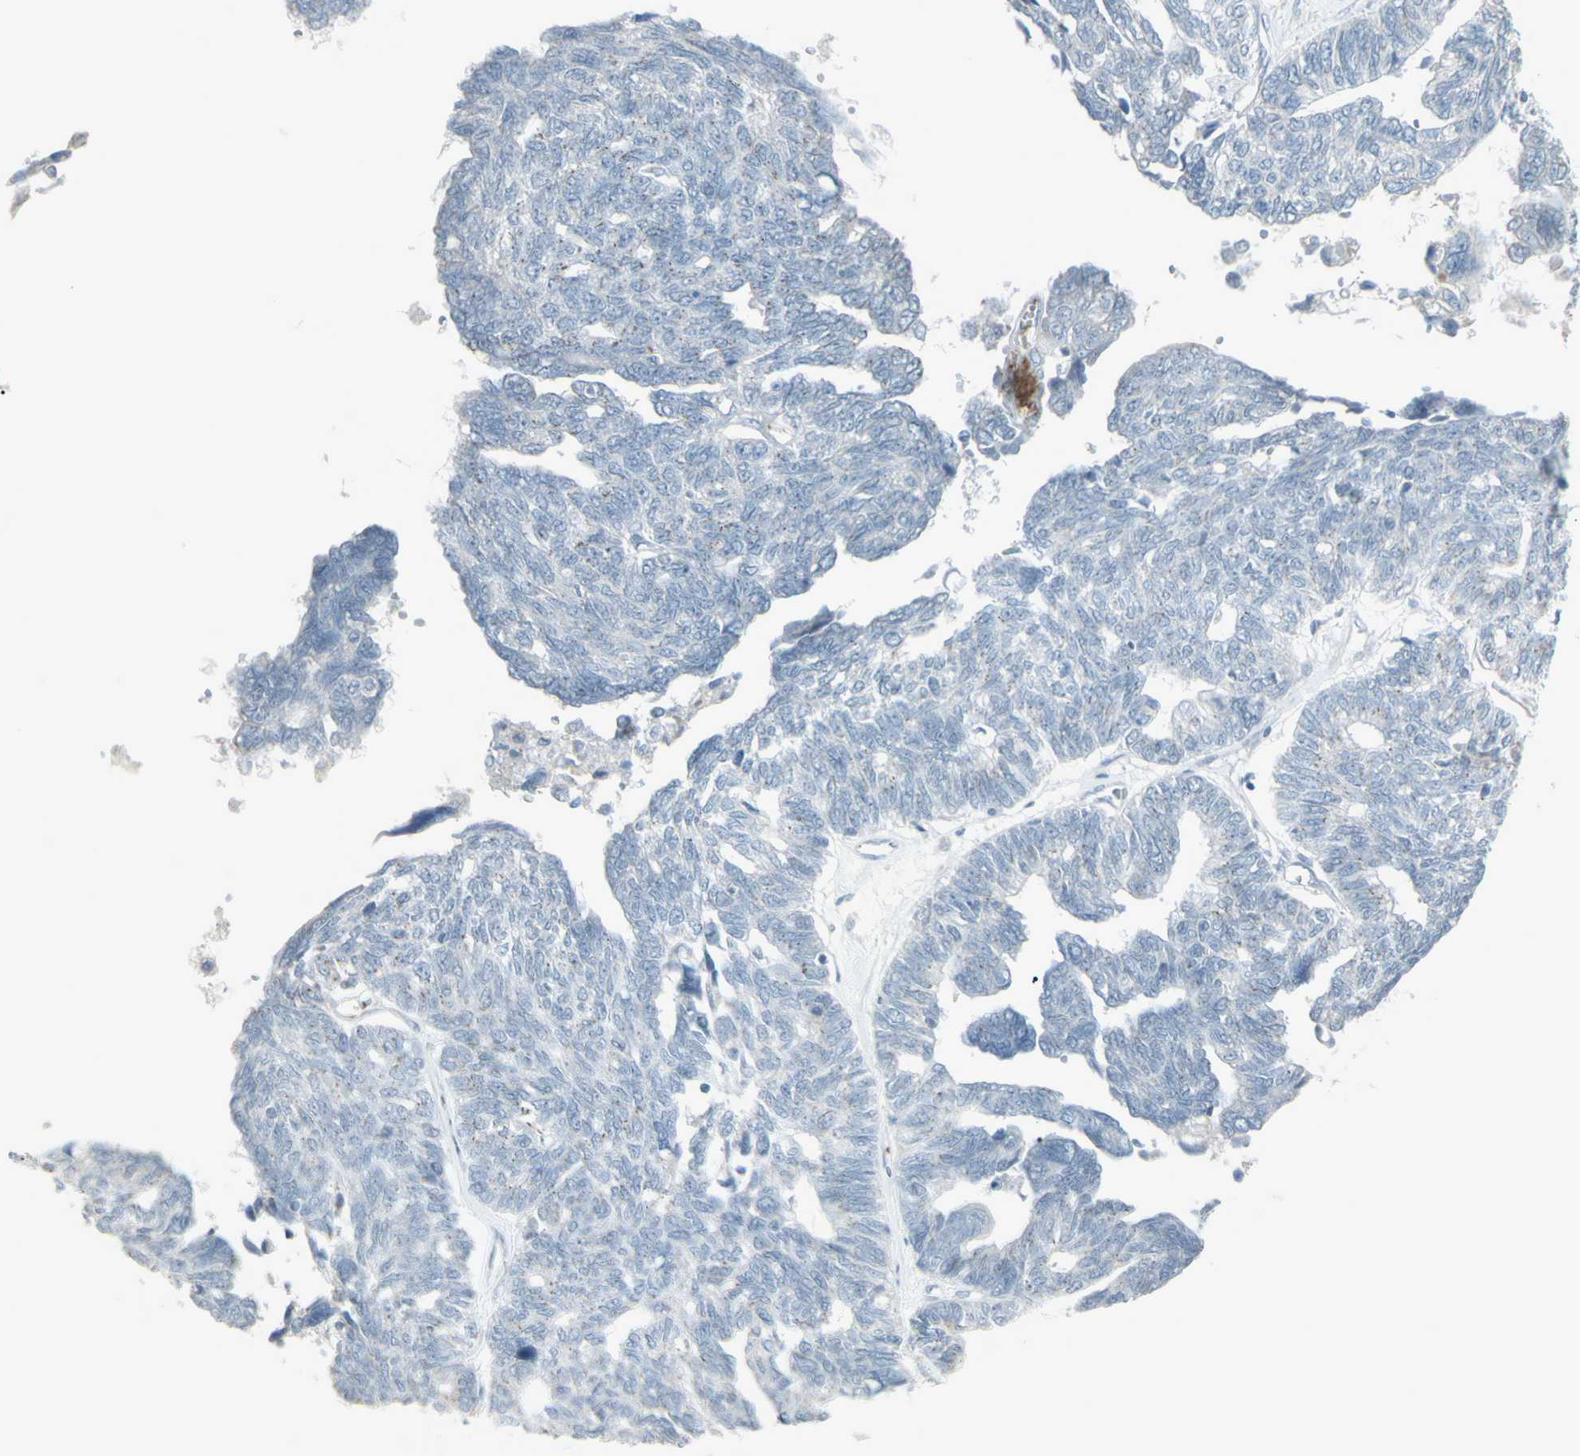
{"staining": {"intensity": "negative", "quantity": "none", "location": "none"}, "tissue": "ovarian cancer", "cell_type": "Tumor cells", "image_type": "cancer", "snomed": [{"axis": "morphology", "description": "Cystadenocarcinoma, serous, NOS"}, {"axis": "topography", "description": "Ovary"}], "caption": "This is an immunohistochemistry micrograph of human ovarian cancer. There is no positivity in tumor cells.", "gene": "CD79B", "patient": {"sex": "female", "age": 79}}